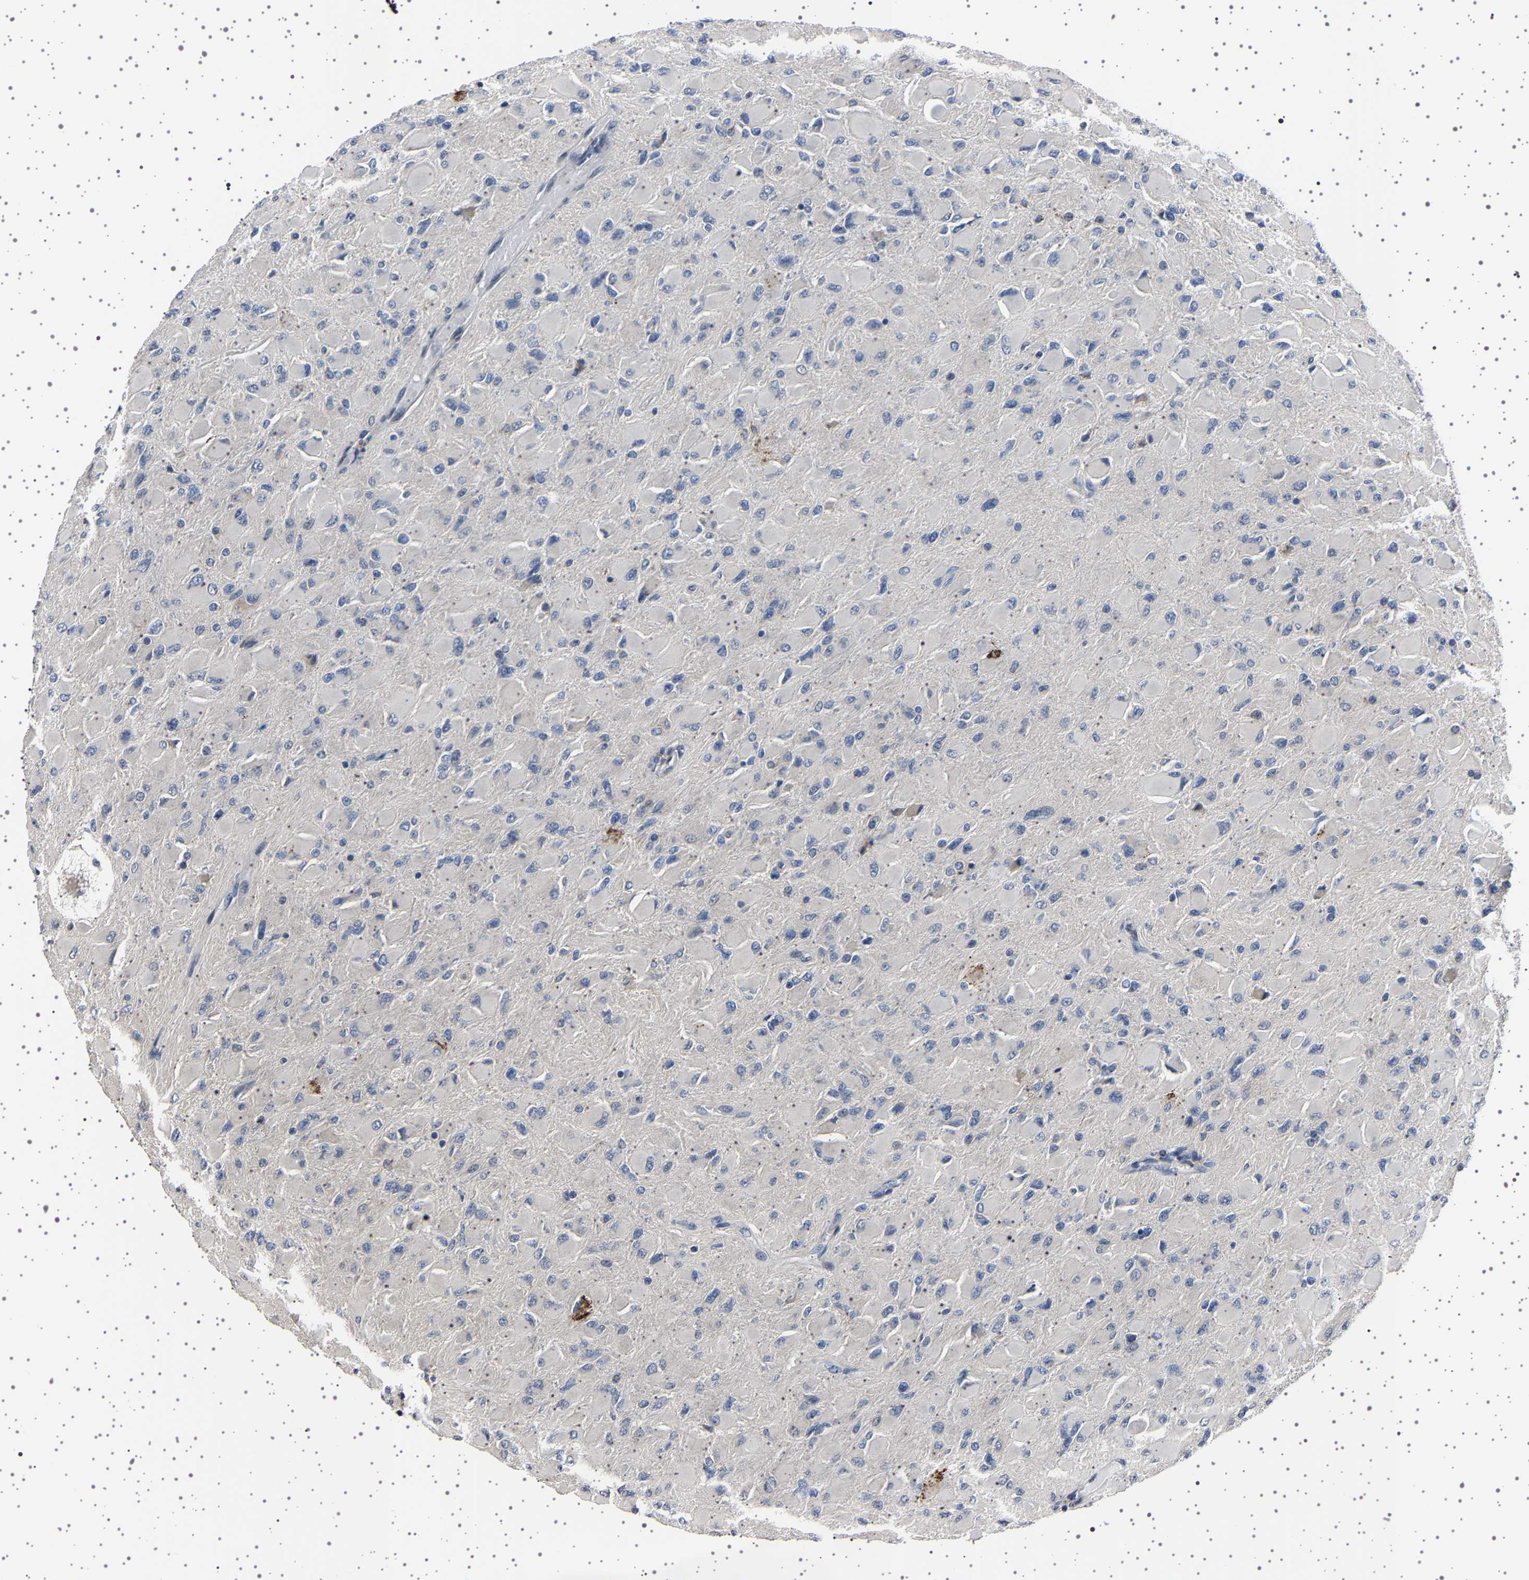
{"staining": {"intensity": "negative", "quantity": "none", "location": "none"}, "tissue": "glioma", "cell_type": "Tumor cells", "image_type": "cancer", "snomed": [{"axis": "morphology", "description": "Glioma, malignant, High grade"}, {"axis": "topography", "description": "Cerebral cortex"}], "caption": "DAB immunohistochemical staining of high-grade glioma (malignant) exhibits no significant expression in tumor cells.", "gene": "IL10RB", "patient": {"sex": "female", "age": 36}}